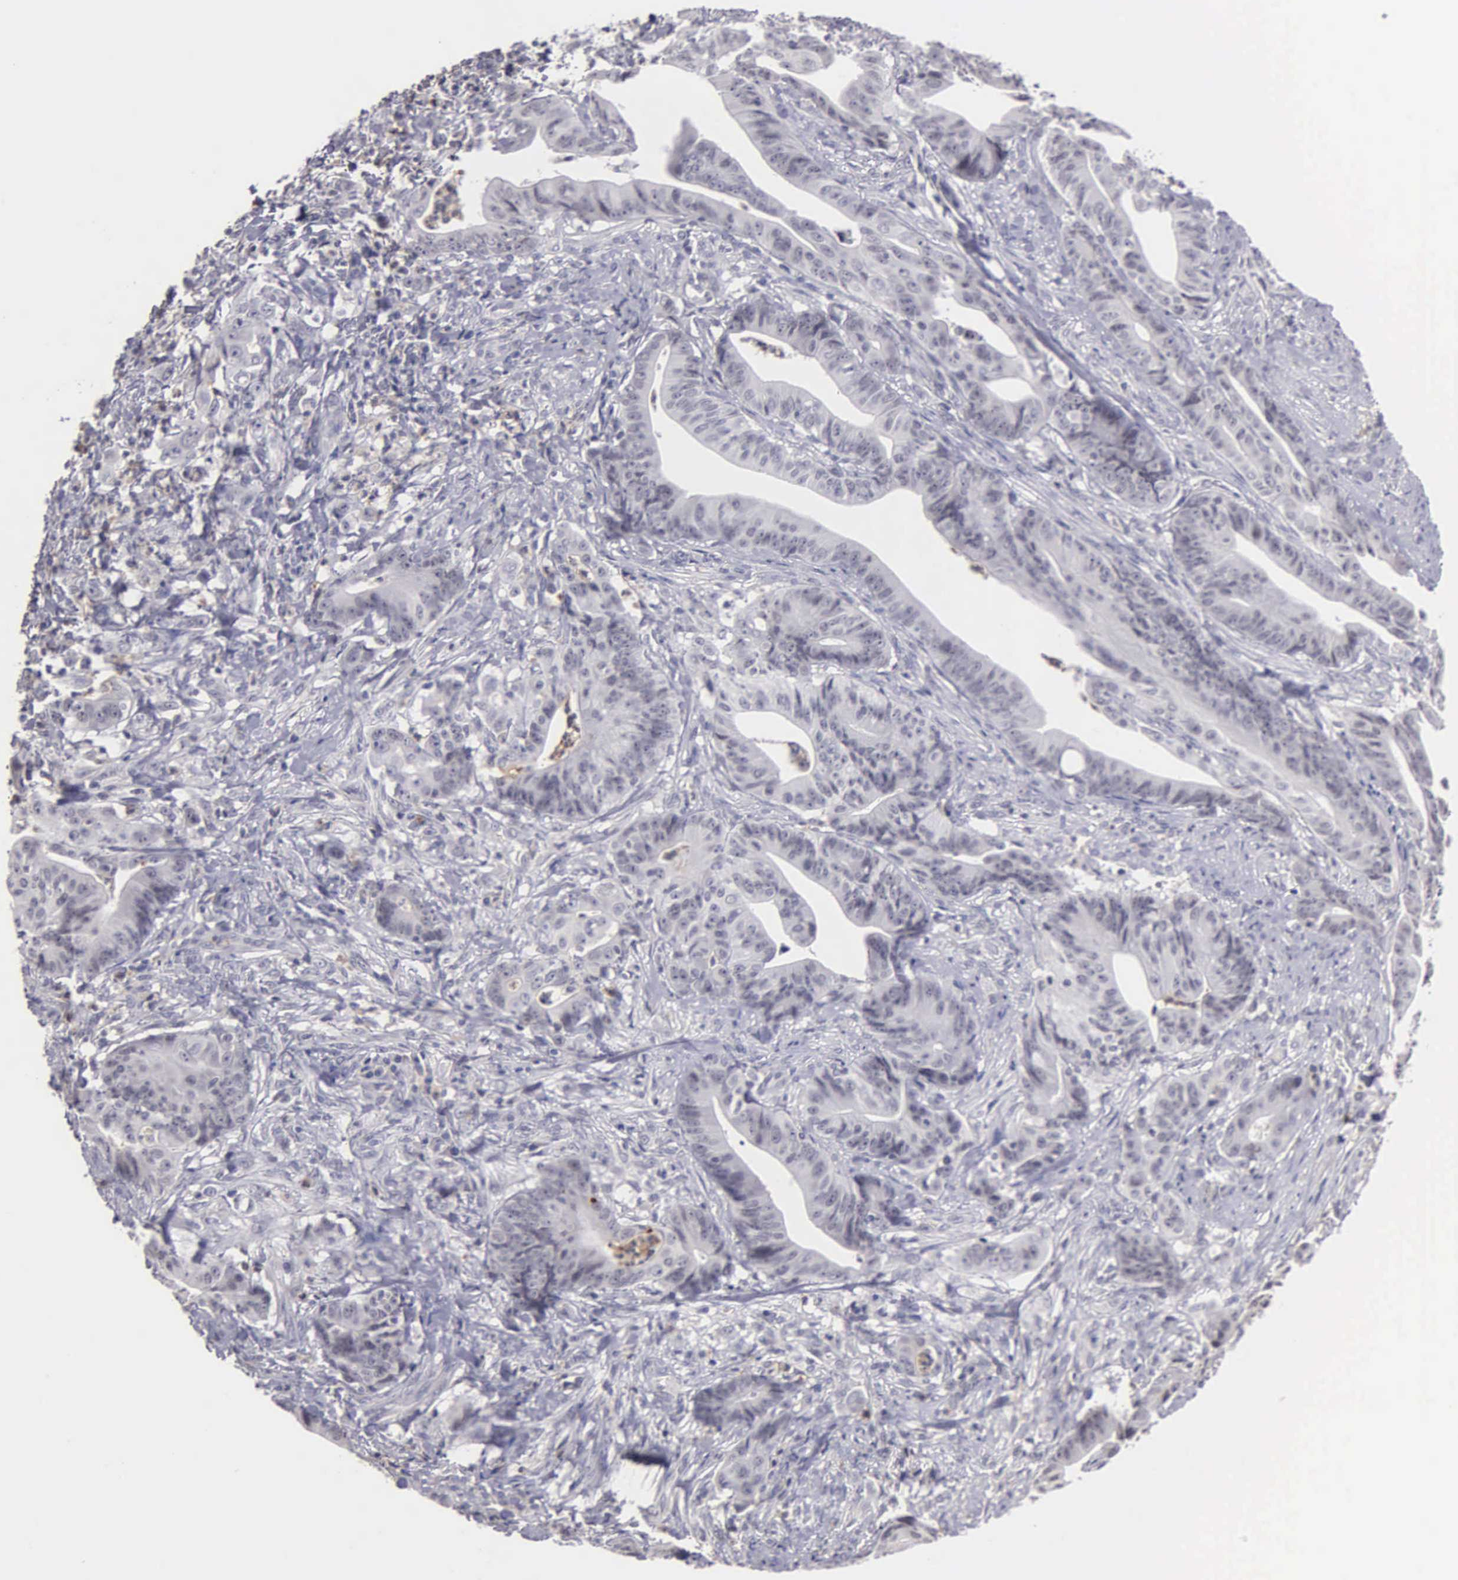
{"staining": {"intensity": "negative", "quantity": "none", "location": "none"}, "tissue": "stomach cancer", "cell_type": "Tumor cells", "image_type": "cancer", "snomed": [{"axis": "morphology", "description": "Adenocarcinoma, NOS"}, {"axis": "topography", "description": "Stomach, lower"}], "caption": "An IHC image of stomach cancer is shown. There is no staining in tumor cells of stomach cancer.", "gene": "BRD1", "patient": {"sex": "female", "age": 86}}